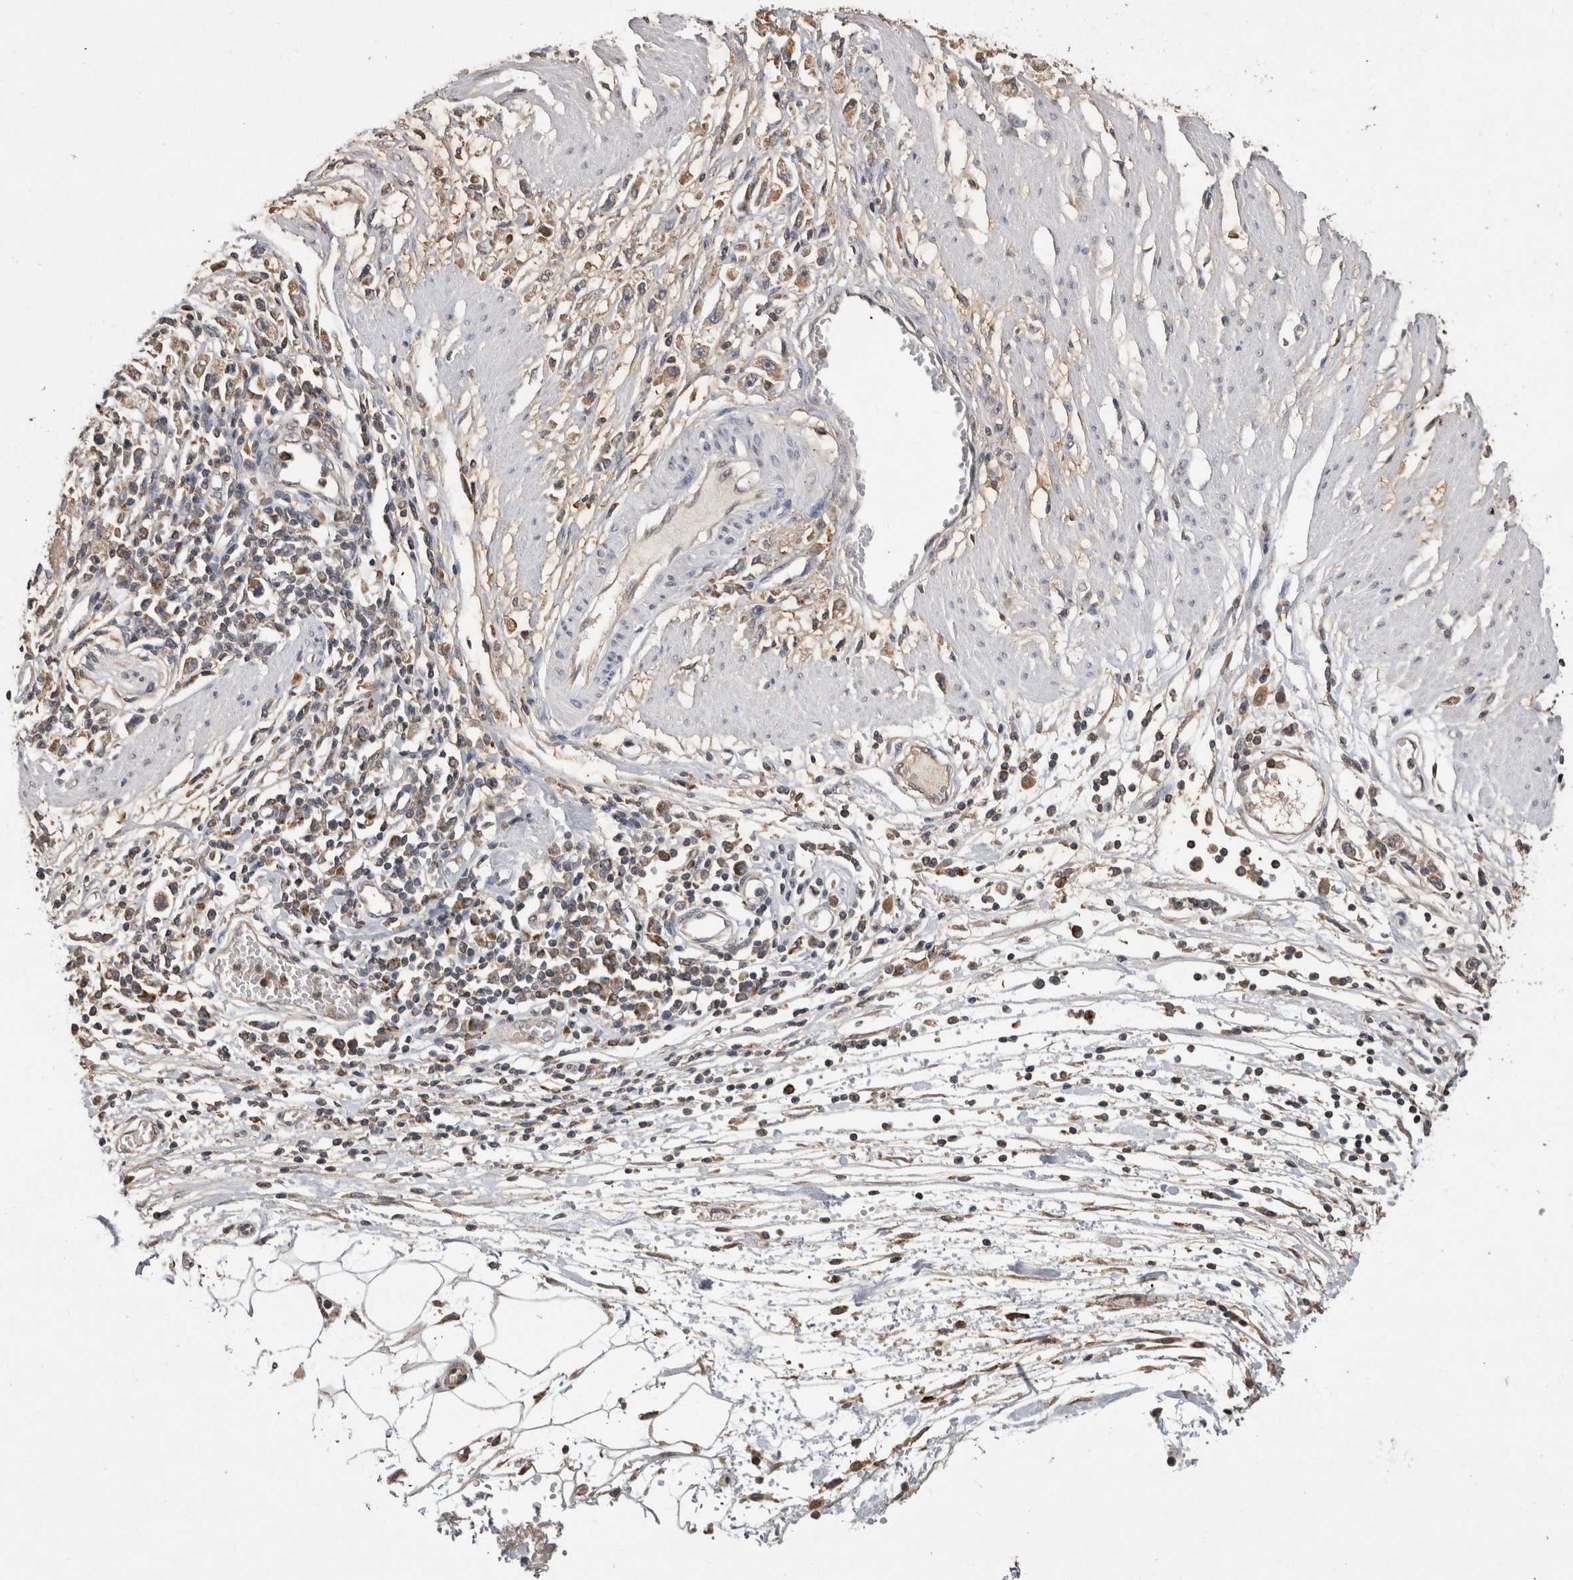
{"staining": {"intensity": "weak", "quantity": ">75%", "location": "cytoplasmic/membranous"}, "tissue": "stomach cancer", "cell_type": "Tumor cells", "image_type": "cancer", "snomed": [{"axis": "morphology", "description": "Adenocarcinoma, NOS"}, {"axis": "topography", "description": "Stomach"}], "caption": "This micrograph reveals immunohistochemistry staining of adenocarcinoma (stomach), with low weak cytoplasmic/membranous positivity in approximately >75% of tumor cells.", "gene": "PREP", "patient": {"sex": "female", "age": 59}}